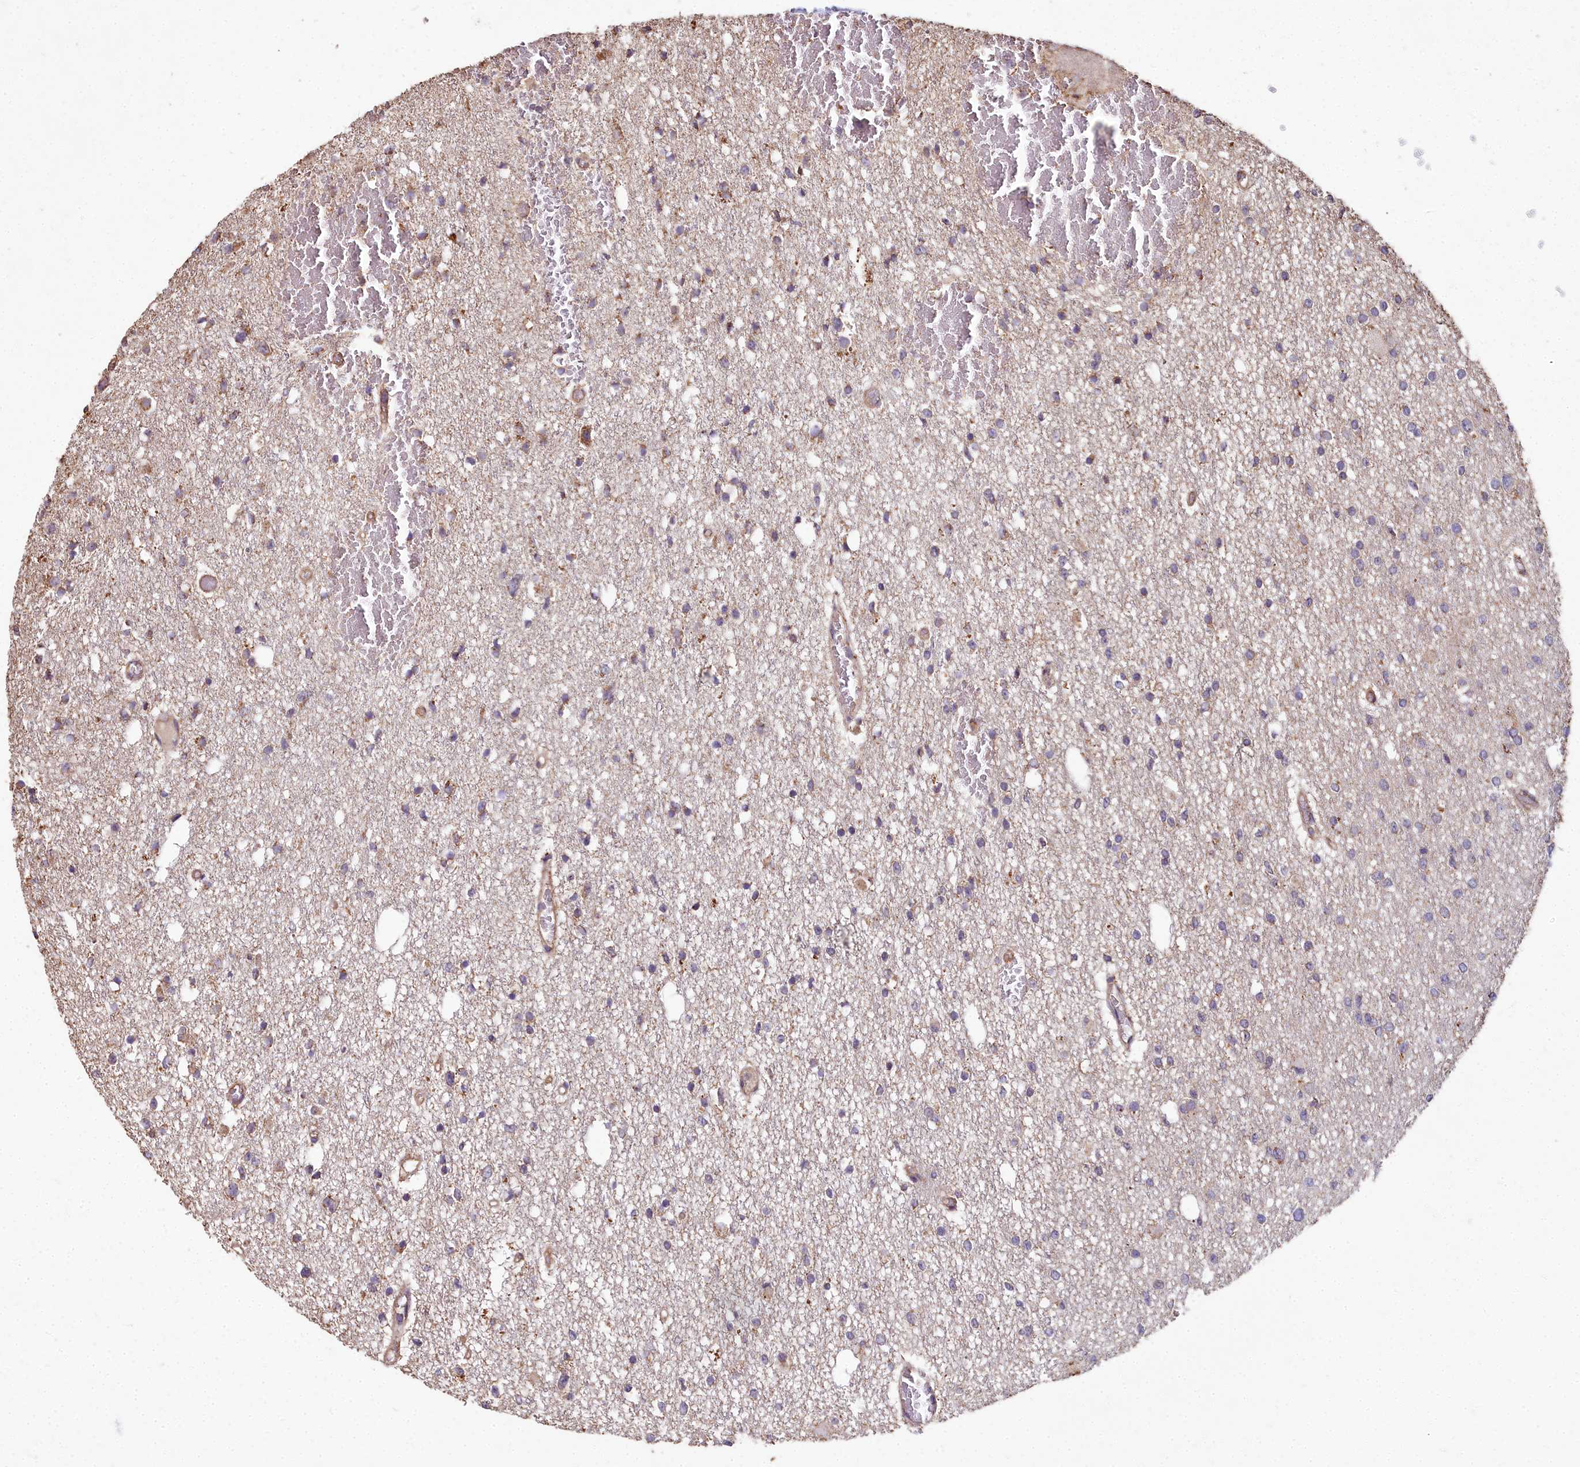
{"staining": {"intensity": "negative", "quantity": "none", "location": "none"}, "tissue": "glioma", "cell_type": "Tumor cells", "image_type": "cancer", "snomed": [{"axis": "morphology", "description": "Glioma, malignant, Low grade"}, {"axis": "topography", "description": "Brain"}], "caption": "There is no significant positivity in tumor cells of glioma.", "gene": "CEMIP2", "patient": {"sex": "female", "age": 22}}